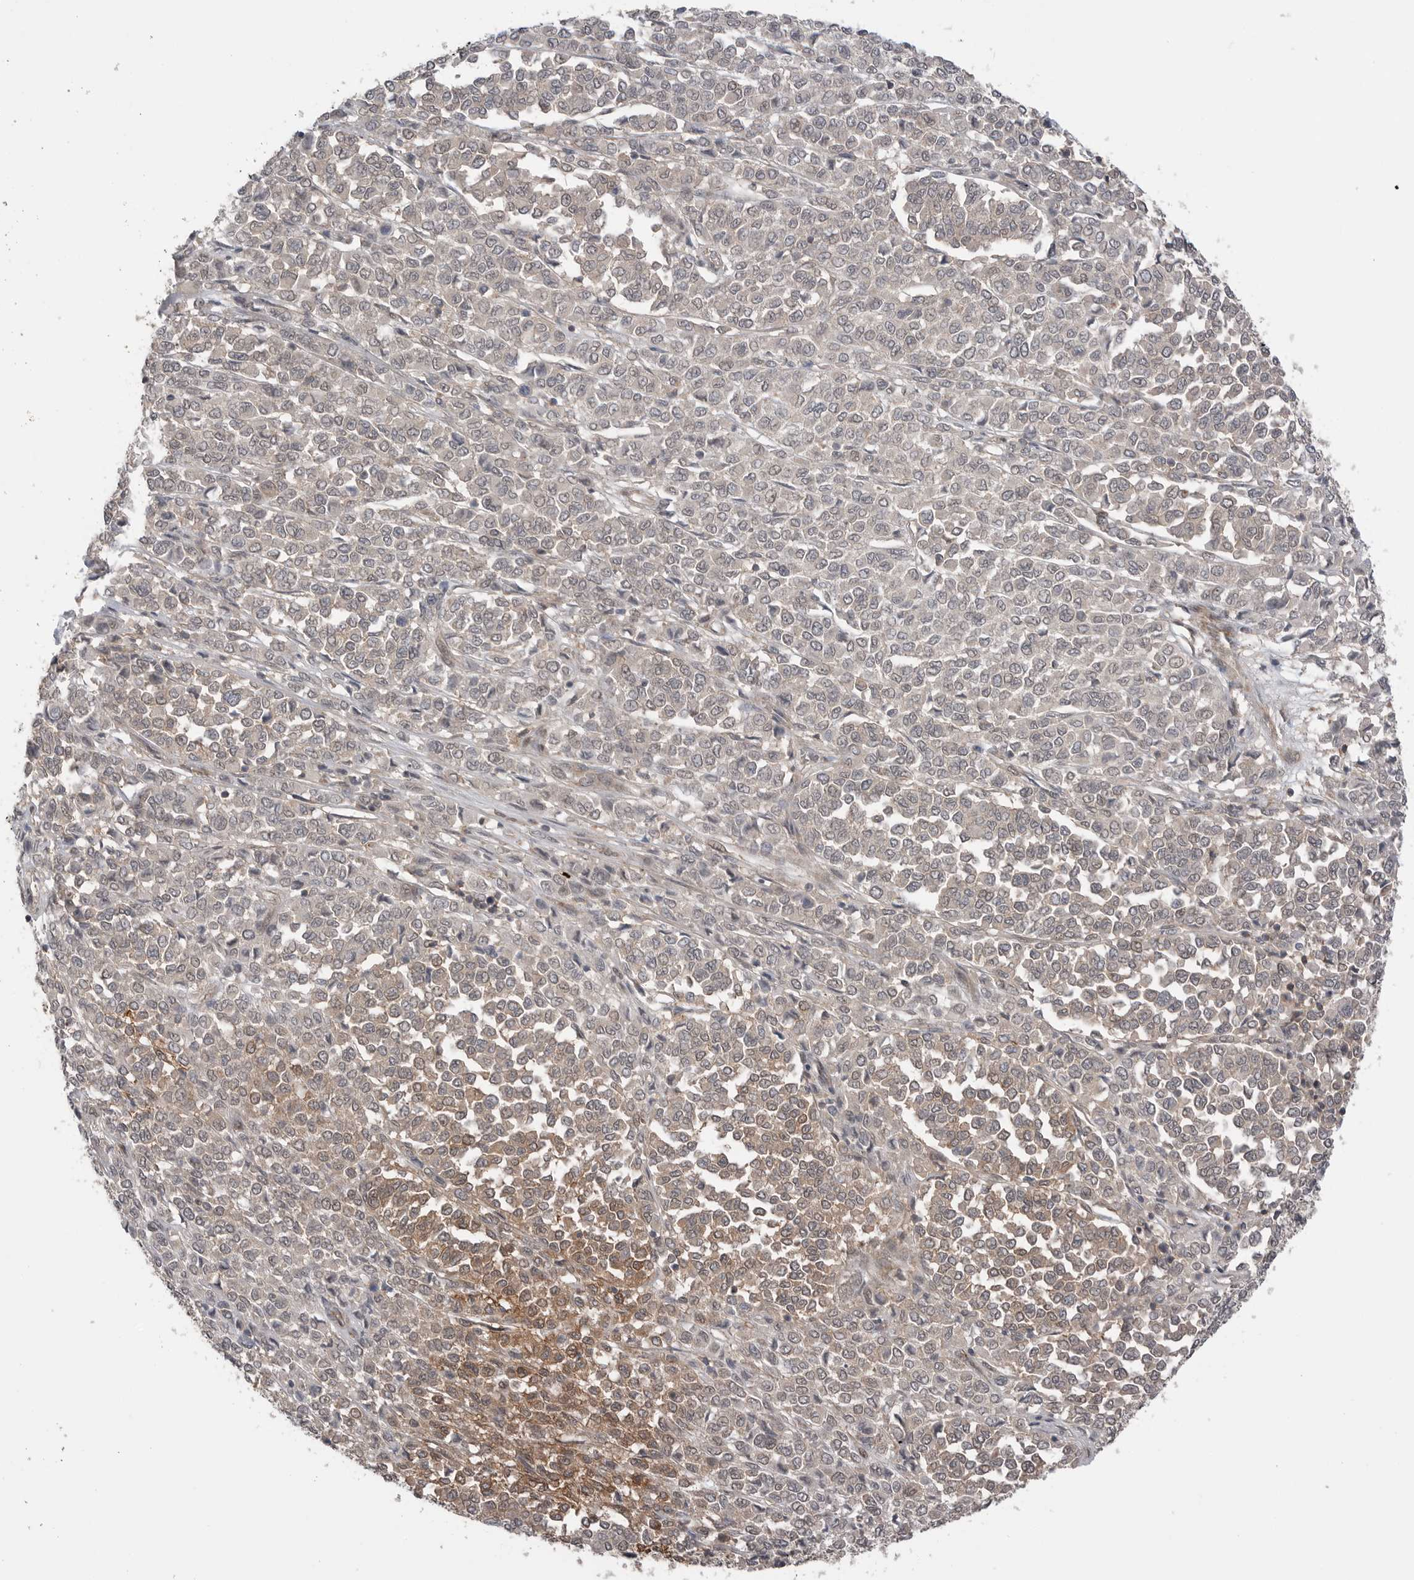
{"staining": {"intensity": "negative", "quantity": "none", "location": "none"}, "tissue": "melanoma", "cell_type": "Tumor cells", "image_type": "cancer", "snomed": [{"axis": "morphology", "description": "Malignant melanoma, Metastatic site"}, {"axis": "topography", "description": "Pancreas"}], "caption": "This photomicrograph is of melanoma stained with immunohistochemistry to label a protein in brown with the nuclei are counter-stained blue. There is no staining in tumor cells.", "gene": "PEAK1", "patient": {"sex": "female", "age": 30}}